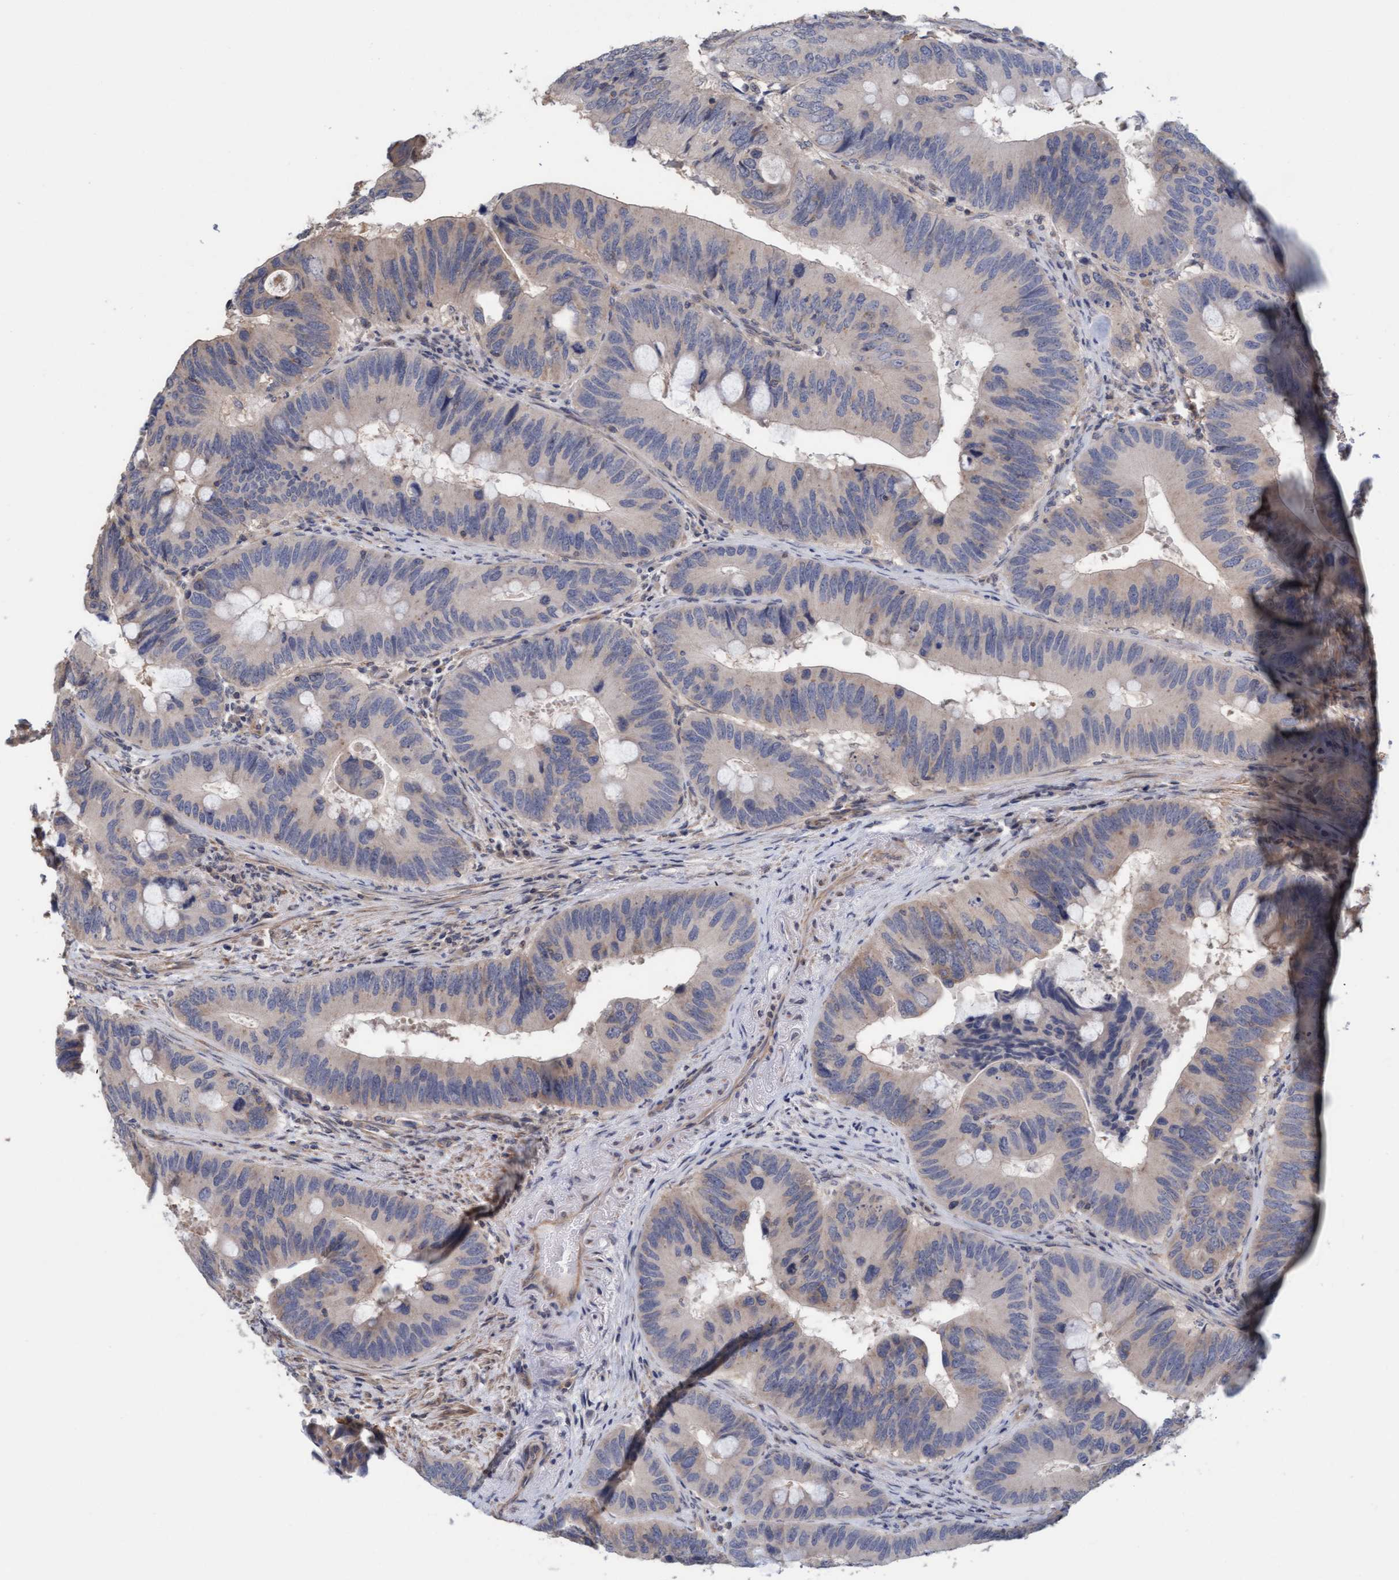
{"staining": {"intensity": "negative", "quantity": "none", "location": "none"}, "tissue": "colorectal cancer", "cell_type": "Tumor cells", "image_type": "cancer", "snomed": [{"axis": "morphology", "description": "Adenocarcinoma, NOS"}, {"axis": "topography", "description": "Colon"}], "caption": "Tumor cells show no significant protein positivity in colorectal cancer.", "gene": "FXR2", "patient": {"sex": "male", "age": 71}}